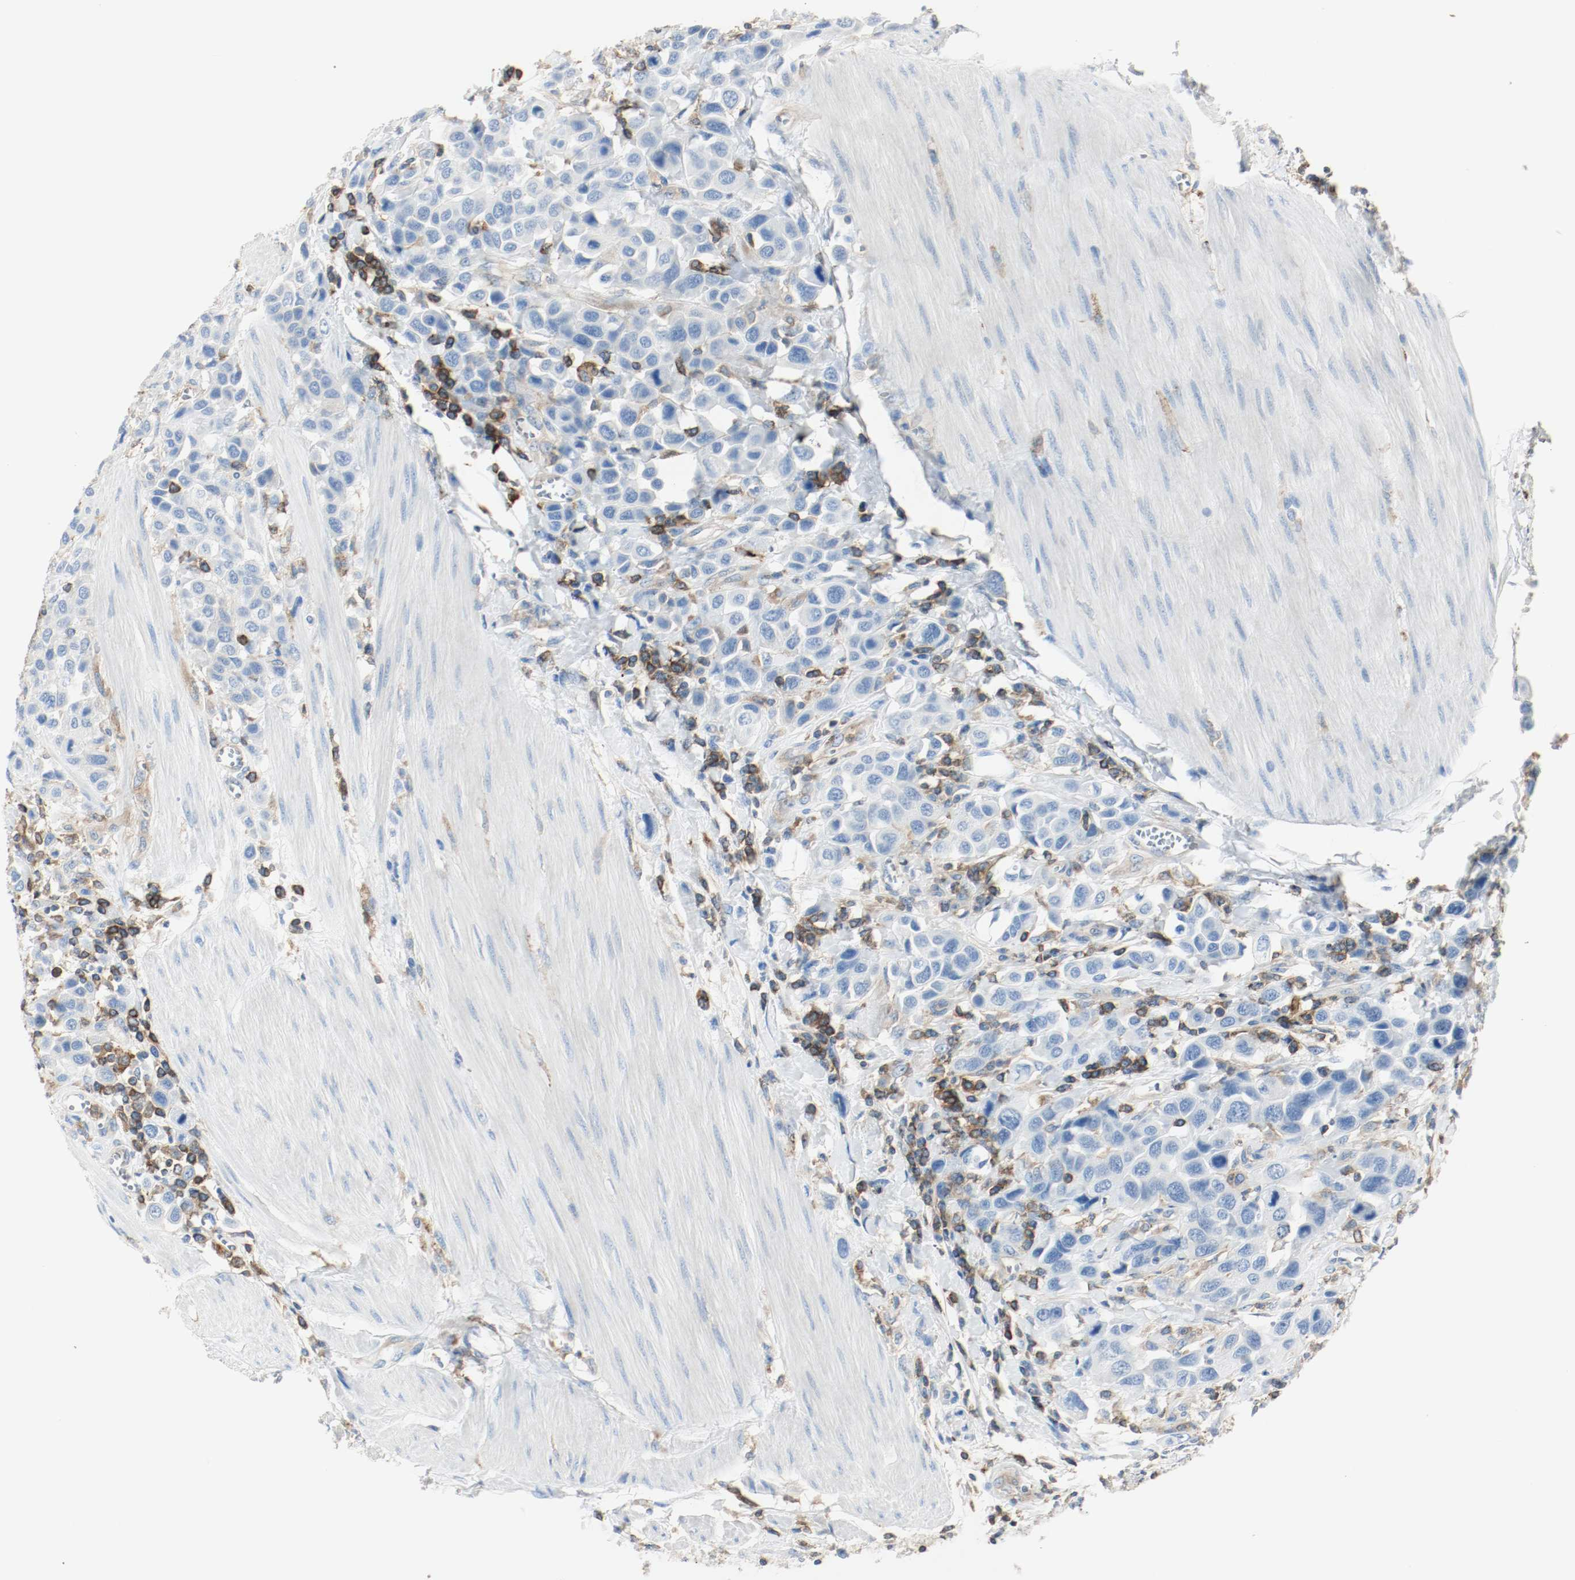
{"staining": {"intensity": "negative", "quantity": "none", "location": "none"}, "tissue": "urothelial cancer", "cell_type": "Tumor cells", "image_type": "cancer", "snomed": [{"axis": "morphology", "description": "Urothelial carcinoma, High grade"}, {"axis": "topography", "description": "Urinary bladder"}], "caption": "The IHC image has no significant staining in tumor cells of urothelial carcinoma (high-grade) tissue. (DAB (3,3'-diaminobenzidine) immunohistochemistry, high magnification).", "gene": "ARPC1B", "patient": {"sex": "male", "age": 50}}